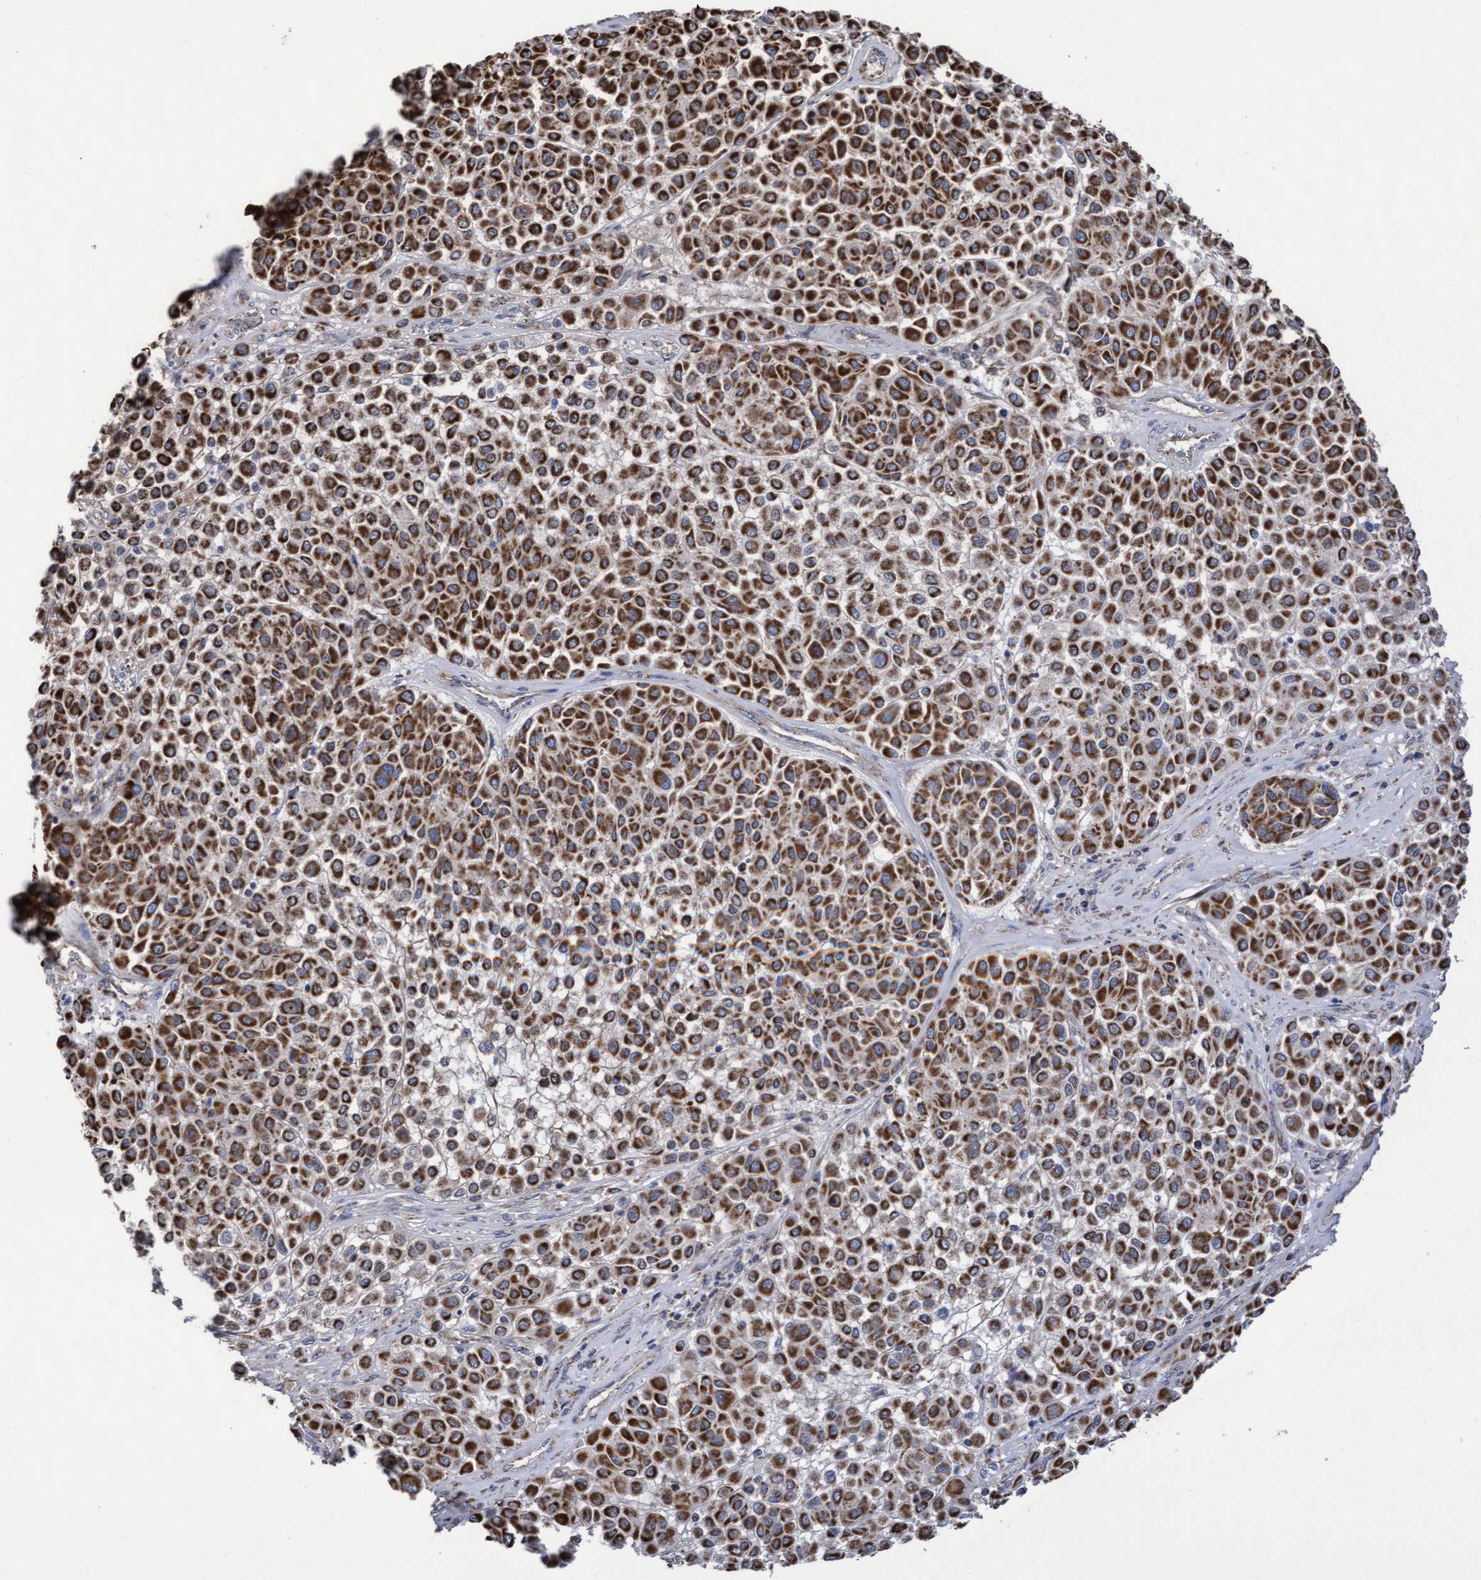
{"staining": {"intensity": "strong", "quantity": ">75%", "location": "cytoplasmic/membranous"}, "tissue": "melanoma", "cell_type": "Tumor cells", "image_type": "cancer", "snomed": [{"axis": "morphology", "description": "Malignant melanoma, Metastatic site"}, {"axis": "topography", "description": "Soft tissue"}], "caption": "IHC of melanoma displays high levels of strong cytoplasmic/membranous positivity in approximately >75% of tumor cells. (Brightfield microscopy of DAB IHC at high magnification).", "gene": "COBL", "patient": {"sex": "male", "age": 41}}